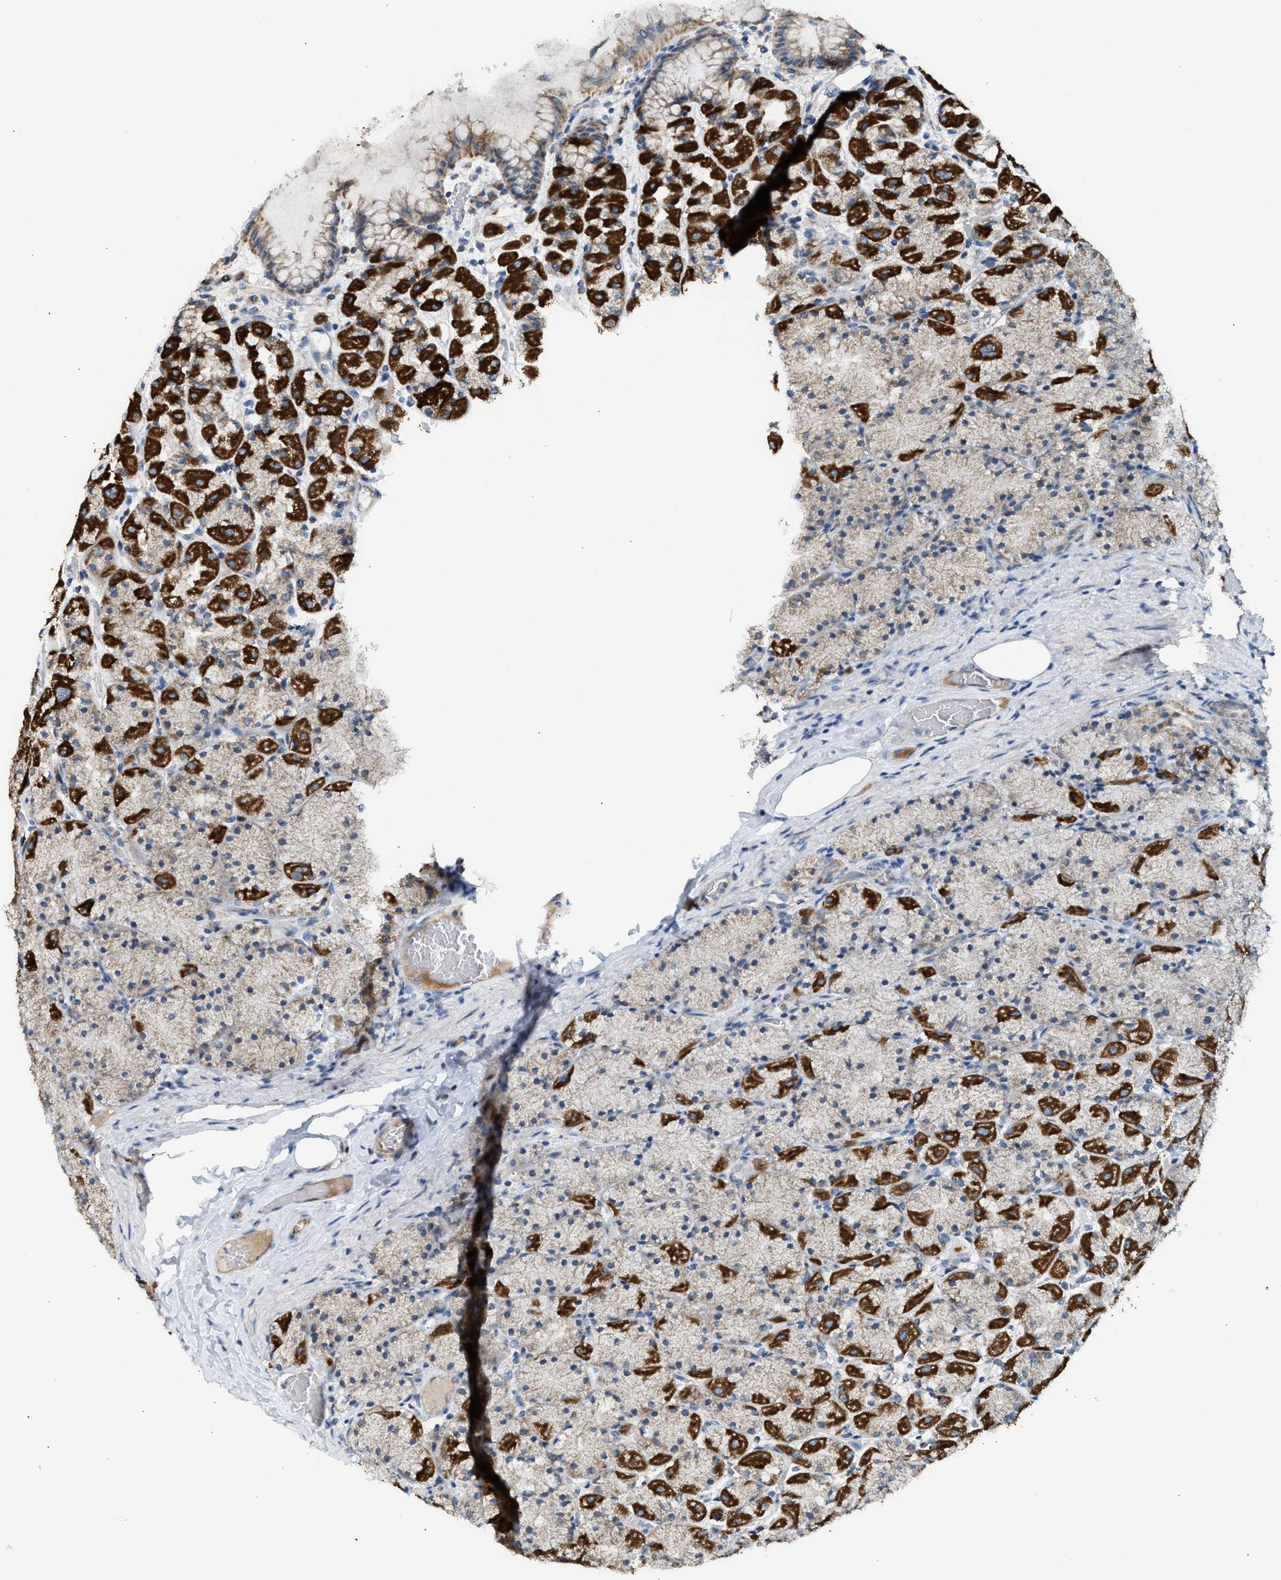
{"staining": {"intensity": "strong", "quantity": "<25%", "location": "cytoplasmic/membranous"}, "tissue": "stomach", "cell_type": "Glandular cells", "image_type": "normal", "snomed": [{"axis": "morphology", "description": "Normal tissue, NOS"}, {"axis": "topography", "description": "Stomach, upper"}], "caption": "There is medium levels of strong cytoplasmic/membranous expression in glandular cells of normal stomach, as demonstrated by immunohistochemical staining (brown color).", "gene": "GOT2", "patient": {"sex": "female", "age": 56}}